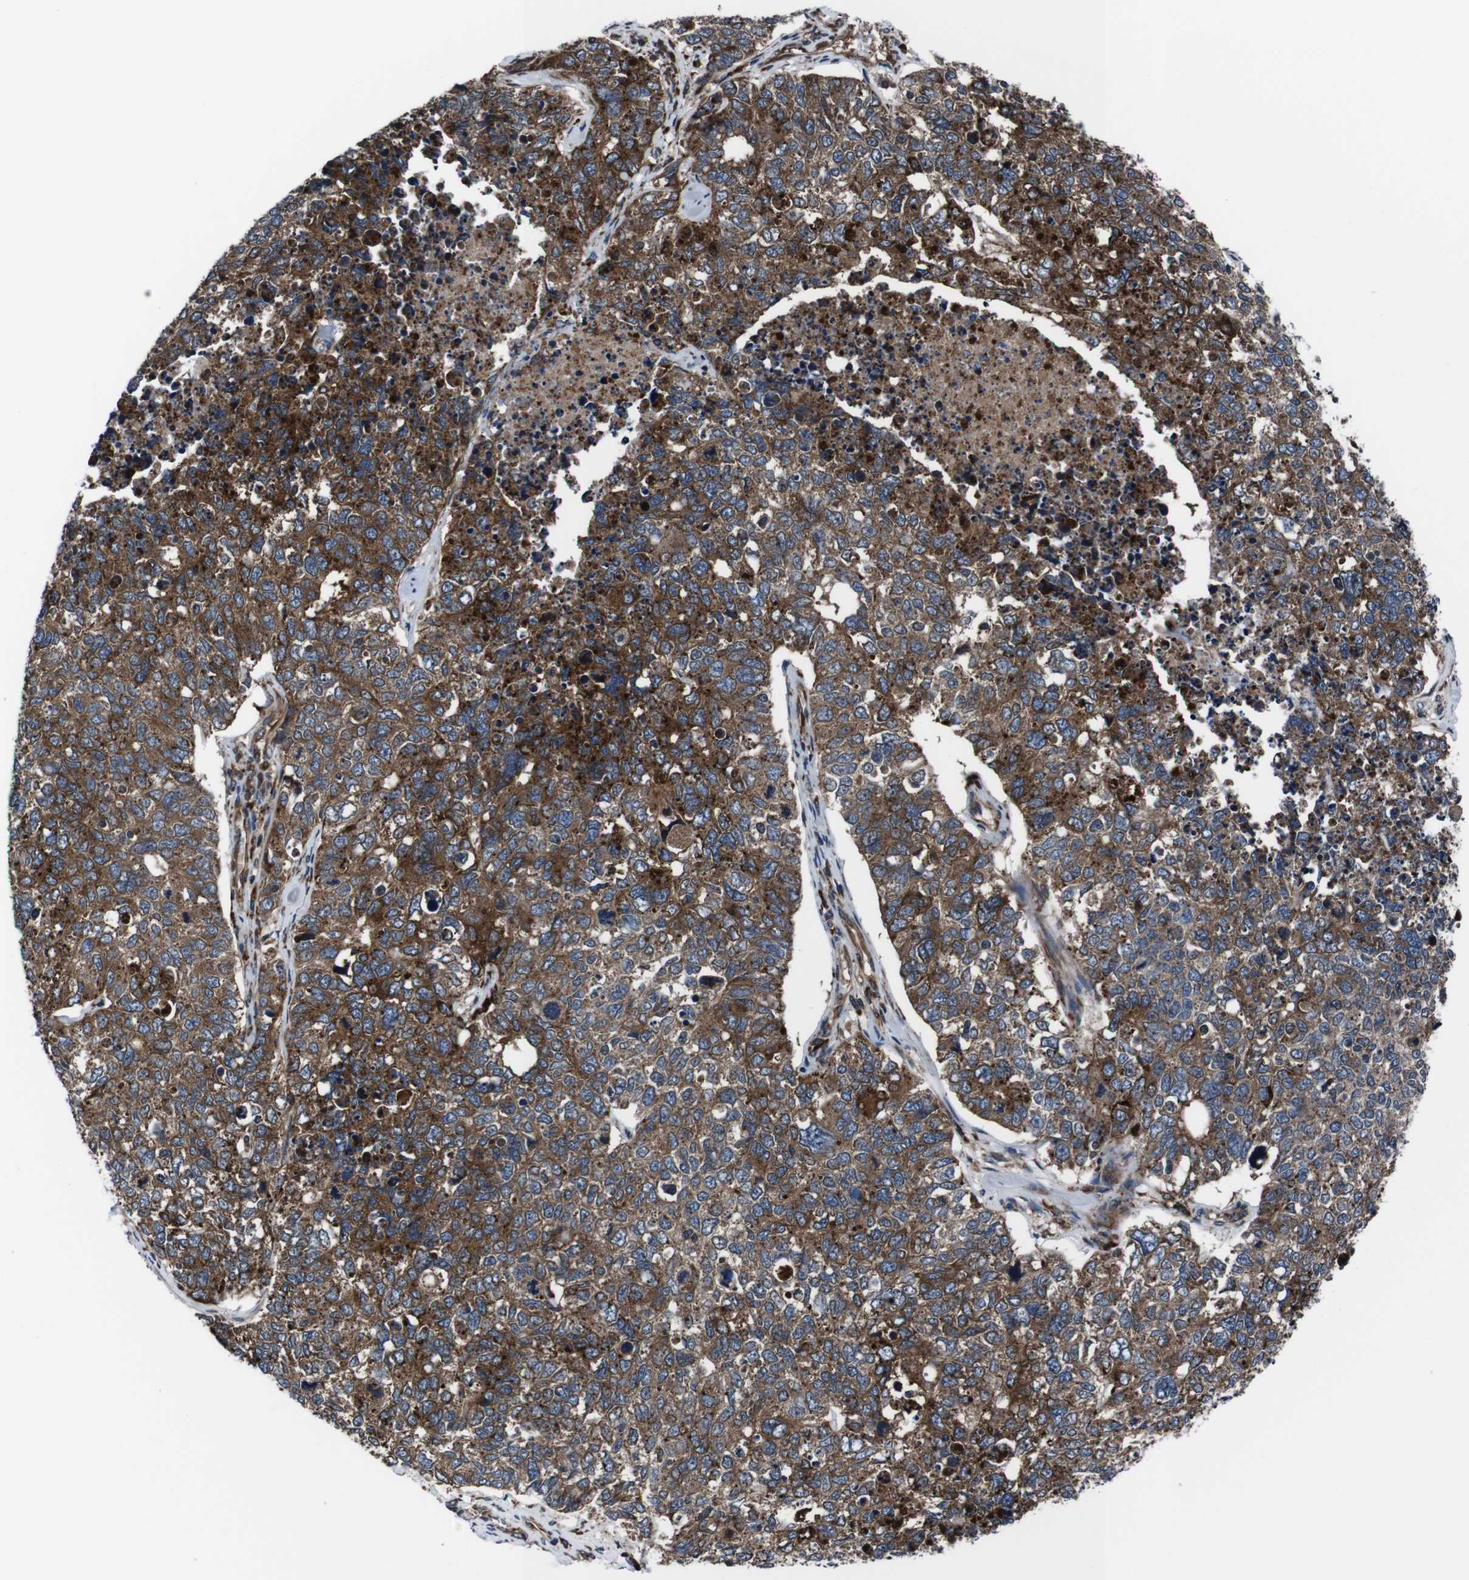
{"staining": {"intensity": "moderate", "quantity": ">75%", "location": "cytoplasmic/membranous"}, "tissue": "cervical cancer", "cell_type": "Tumor cells", "image_type": "cancer", "snomed": [{"axis": "morphology", "description": "Squamous cell carcinoma, NOS"}, {"axis": "topography", "description": "Cervix"}], "caption": "Cervical squamous cell carcinoma was stained to show a protein in brown. There is medium levels of moderate cytoplasmic/membranous expression in approximately >75% of tumor cells.", "gene": "EIF4A2", "patient": {"sex": "female", "age": 63}}